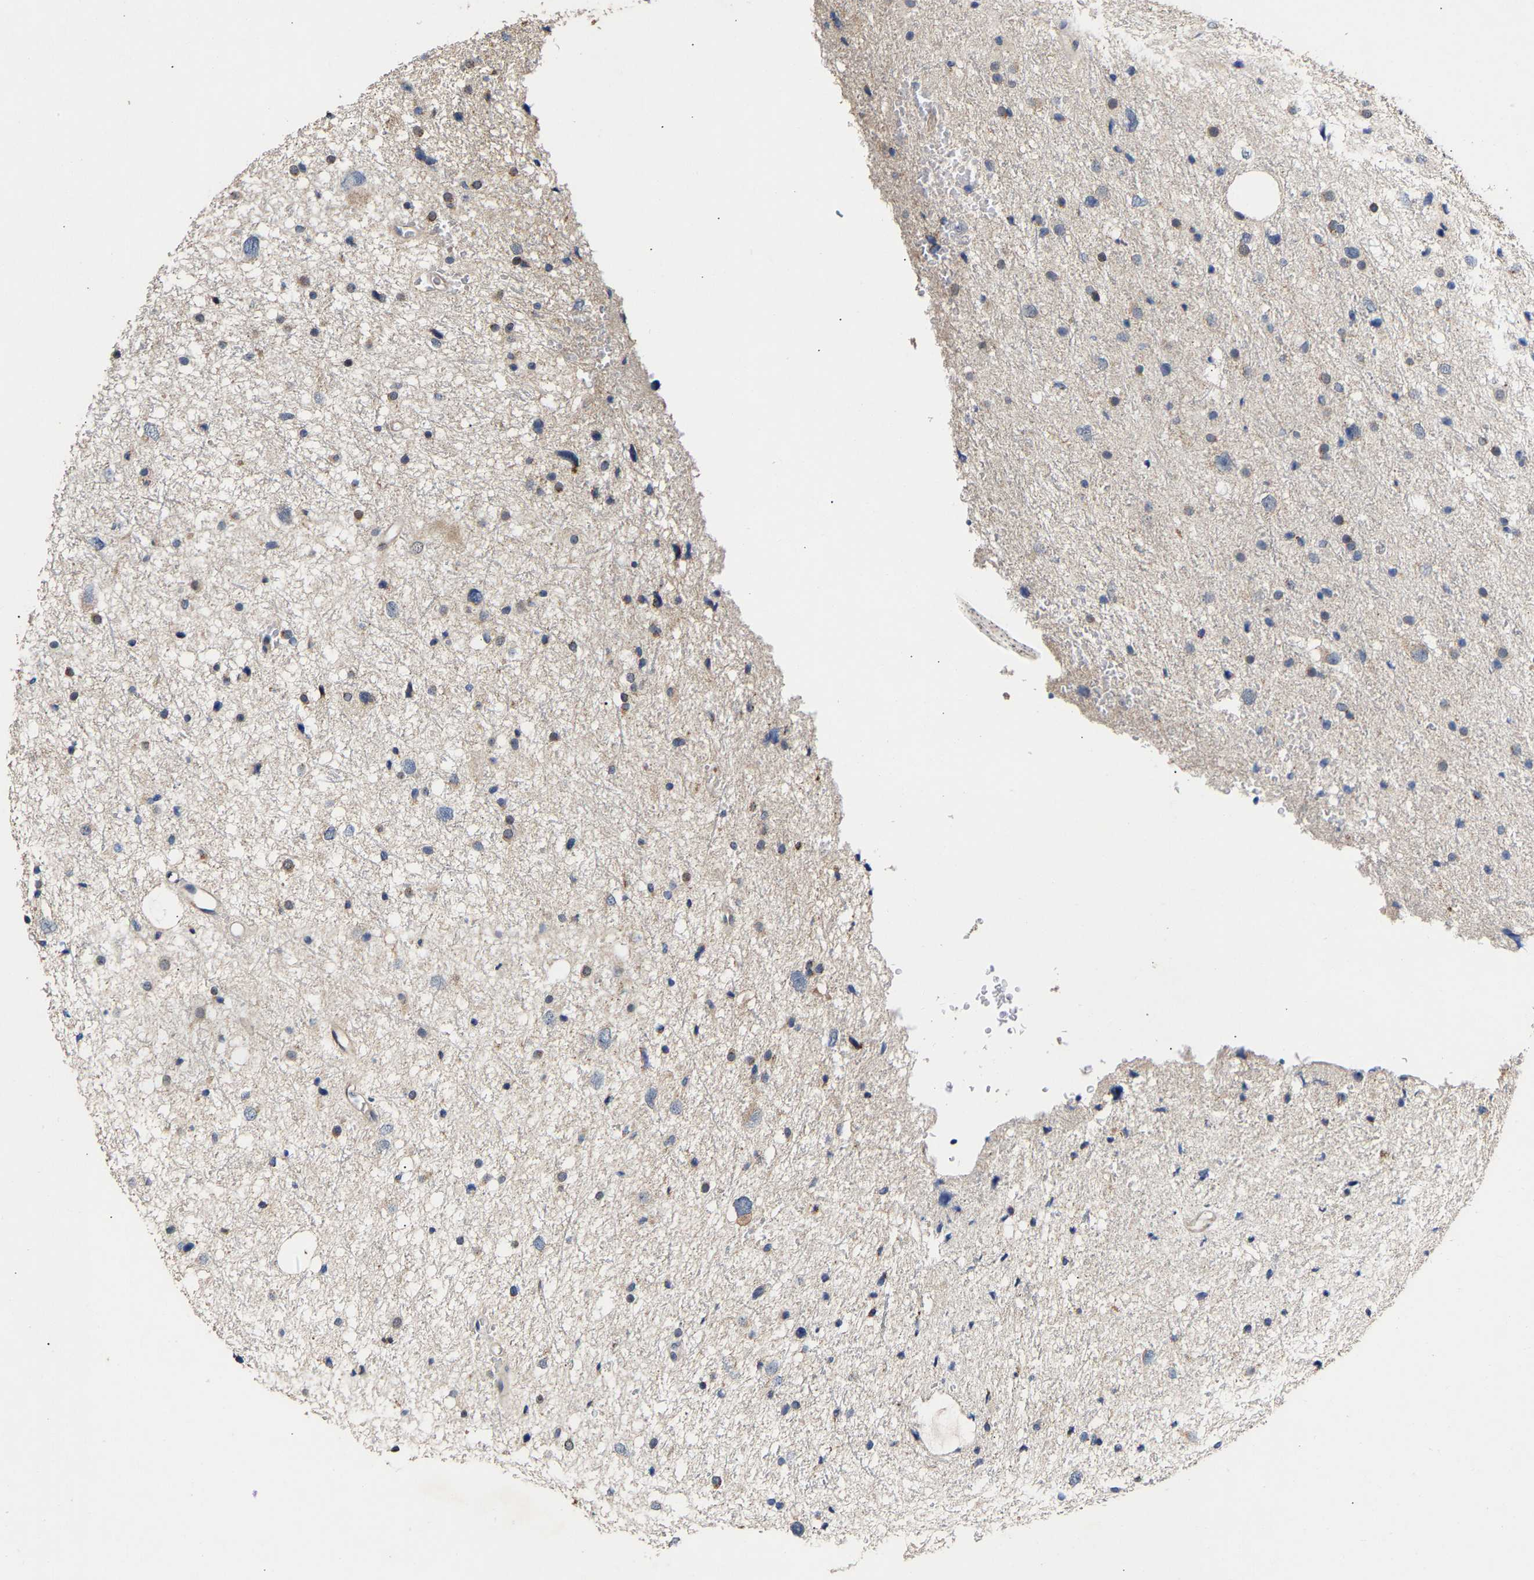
{"staining": {"intensity": "negative", "quantity": "none", "location": "none"}, "tissue": "glioma", "cell_type": "Tumor cells", "image_type": "cancer", "snomed": [{"axis": "morphology", "description": "Glioma, malignant, Low grade"}, {"axis": "topography", "description": "Brain"}], "caption": "Tumor cells are negative for protein expression in human glioma.", "gene": "KASH5", "patient": {"sex": "female", "age": 37}}